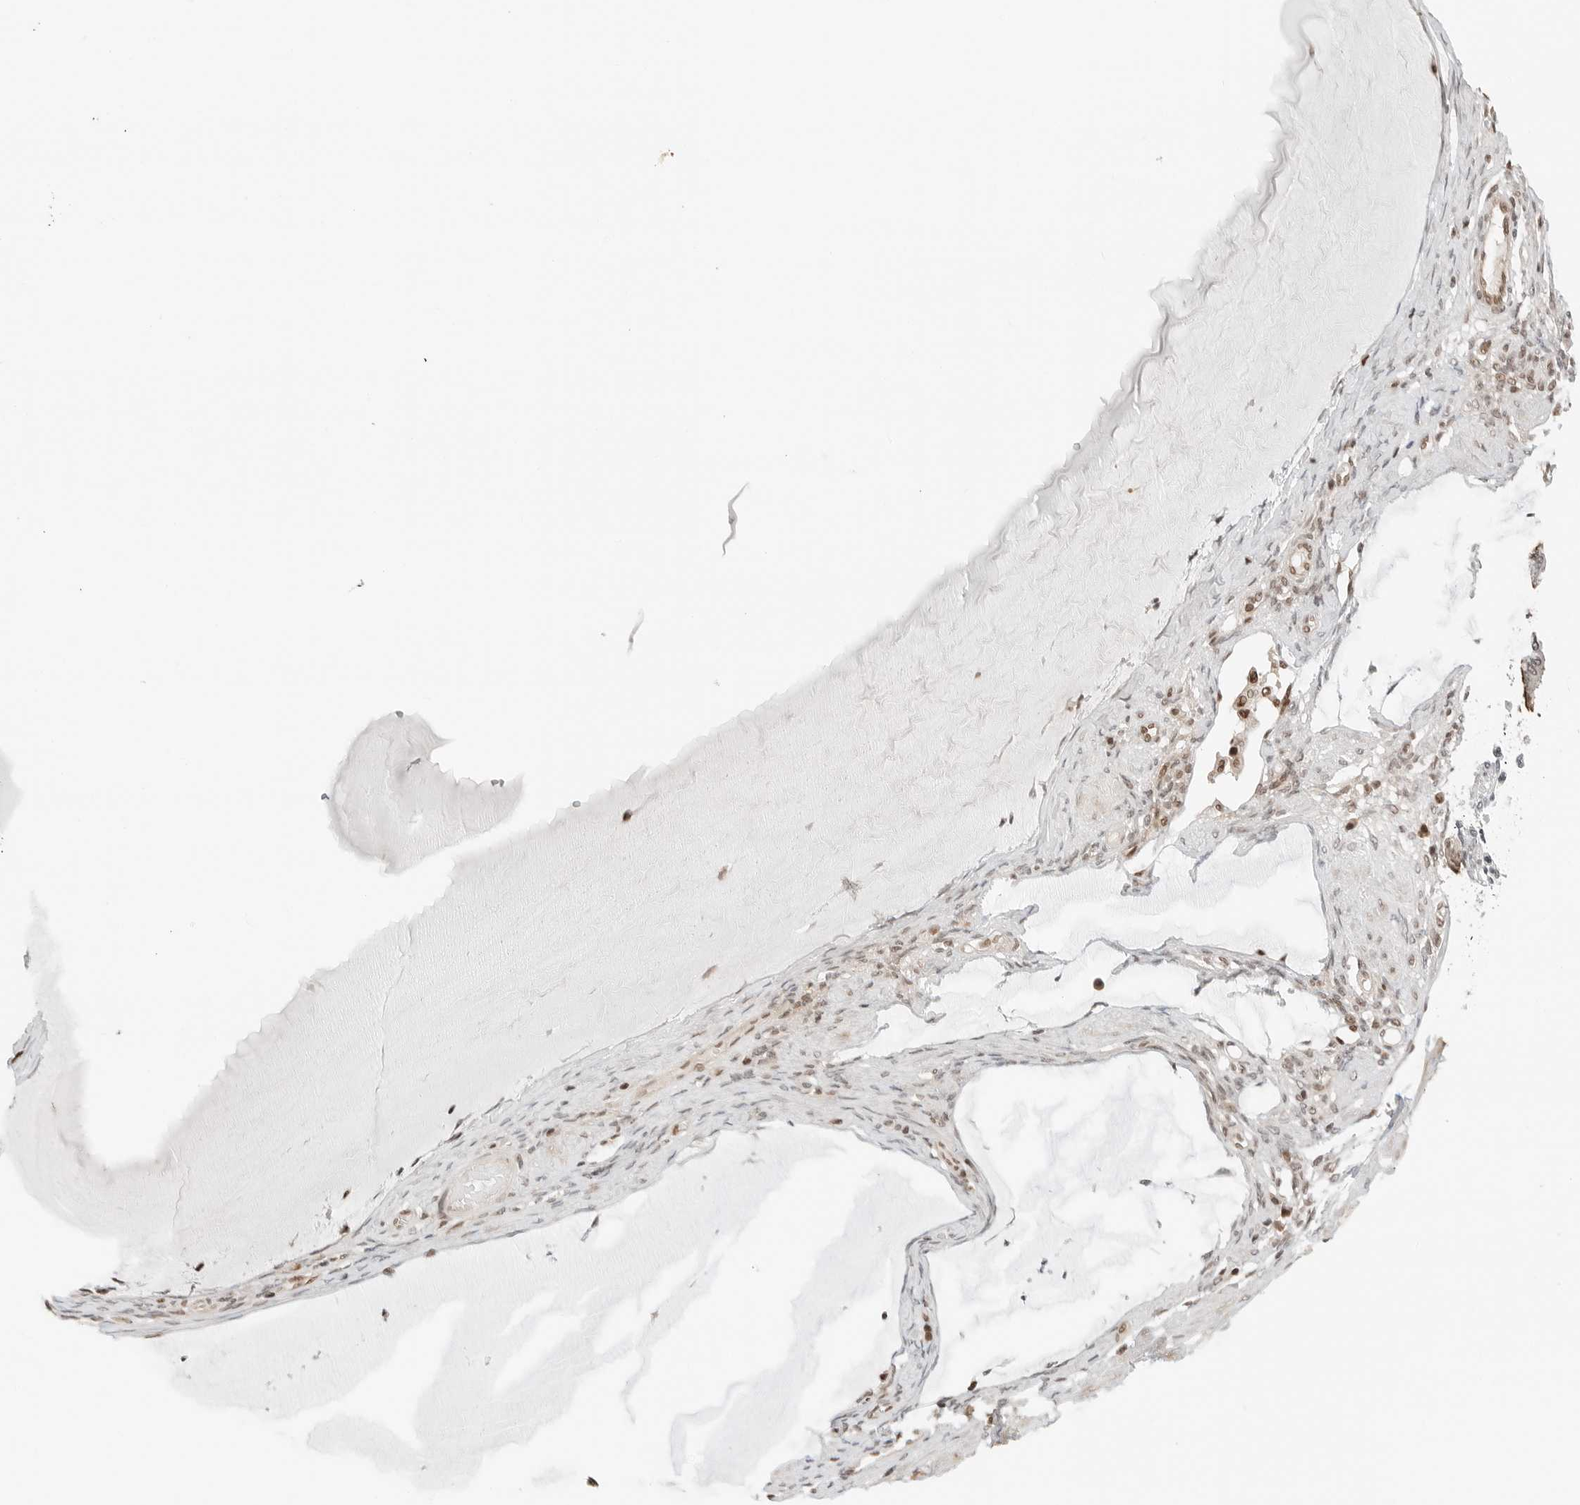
{"staining": {"intensity": "weak", "quantity": ">75%", "location": "cytoplasmic/membranous,nuclear"}, "tissue": "ovarian cancer", "cell_type": "Tumor cells", "image_type": "cancer", "snomed": [{"axis": "morphology", "description": "Cystadenocarcinoma, mucinous, NOS"}, {"axis": "topography", "description": "Ovary"}], "caption": "Immunohistochemistry (IHC) histopathology image of human ovarian cancer stained for a protein (brown), which shows low levels of weak cytoplasmic/membranous and nuclear expression in approximately >75% of tumor cells.", "gene": "CRTC2", "patient": {"sex": "female", "age": 61}}